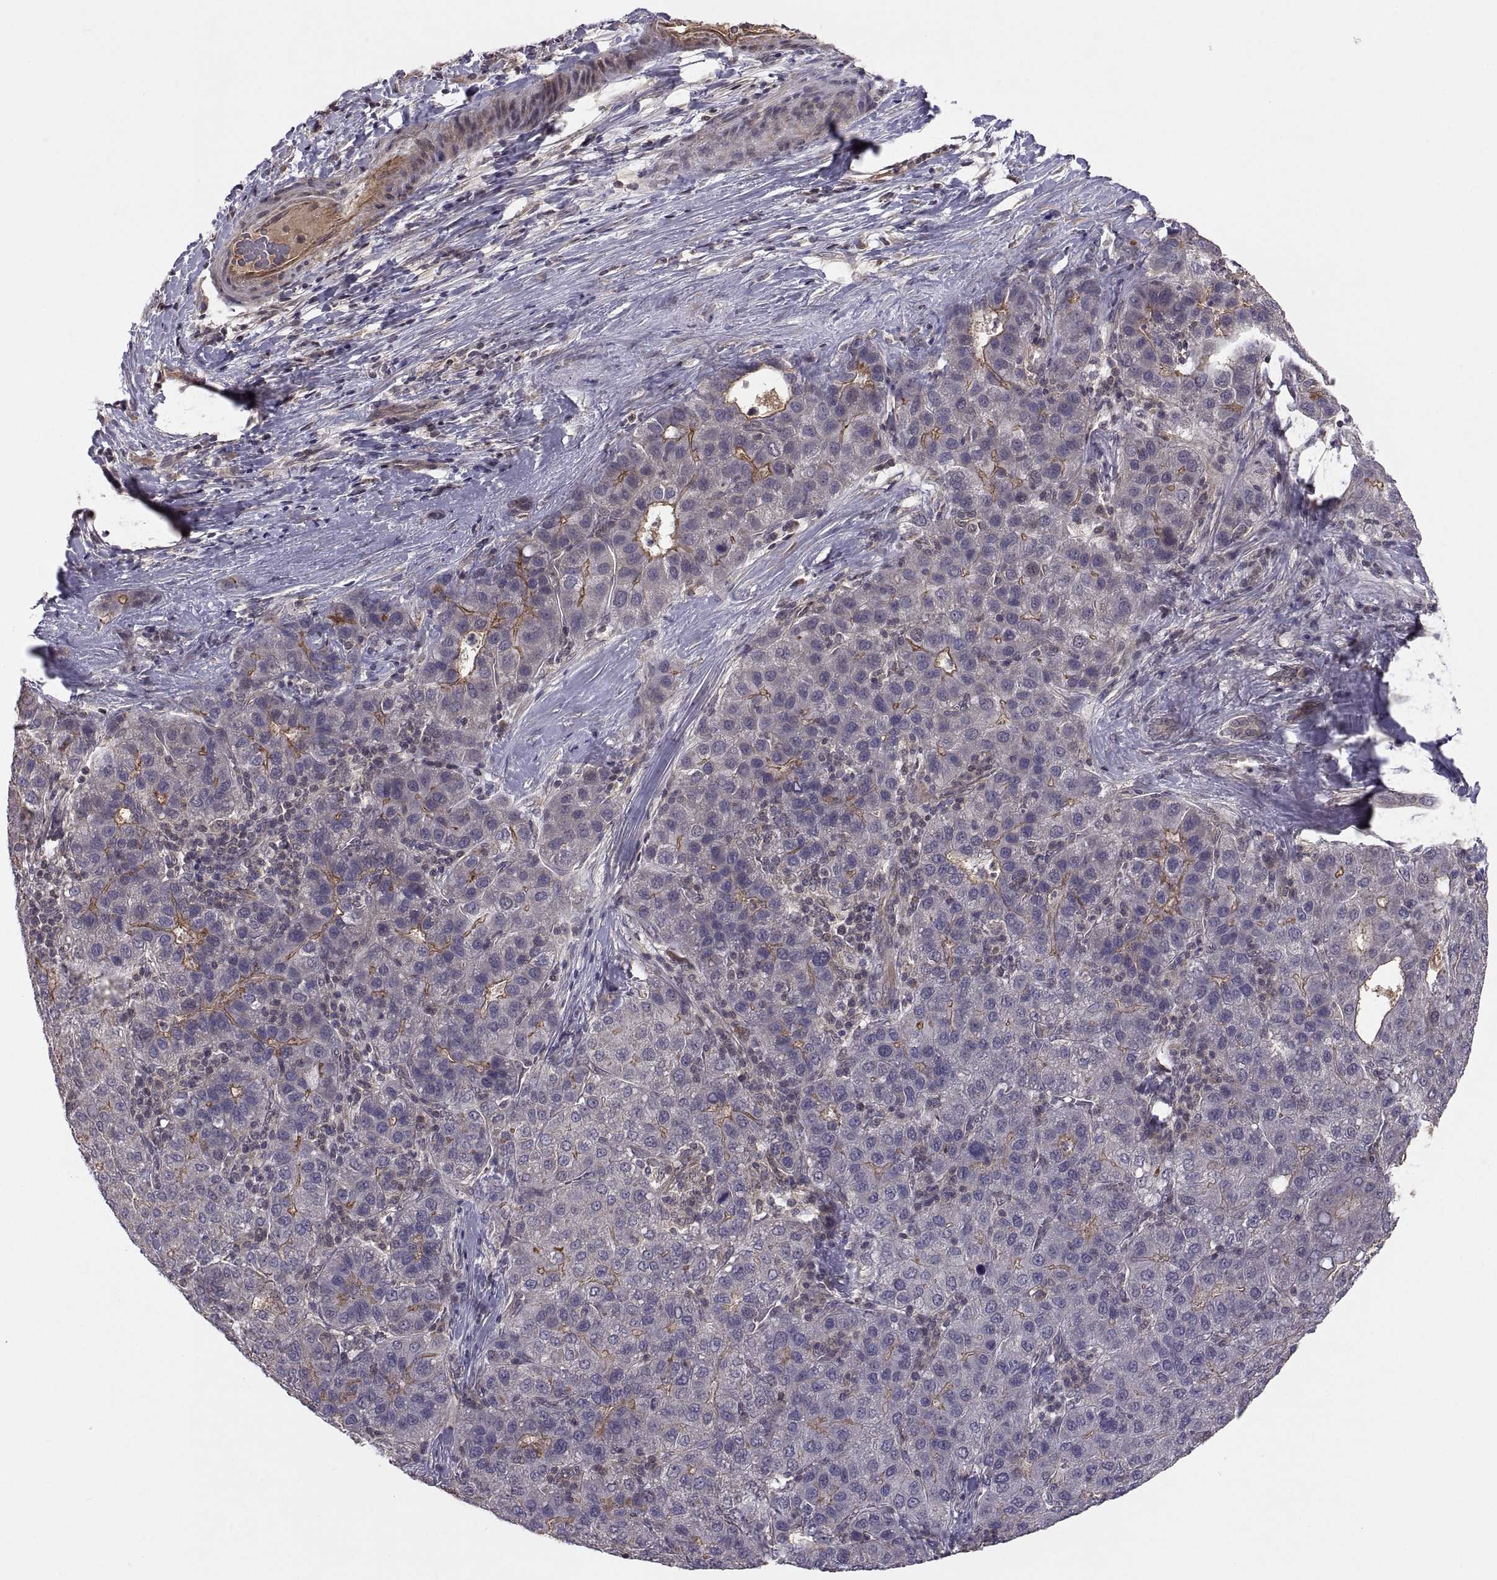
{"staining": {"intensity": "strong", "quantity": "<25%", "location": "cytoplasmic/membranous"}, "tissue": "liver cancer", "cell_type": "Tumor cells", "image_type": "cancer", "snomed": [{"axis": "morphology", "description": "Carcinoma, Hepatocellular, NOS"}, {"axis": "topography", "description": "Liver"}], "caption": "Liver cancer (hepatocellular carcinoma) stained with IHC displays strong cytoplasmic/membranous expression in approximately <25% of tumor cells.", "gene": "ABL2", "patient": {"sex": "male", "age": 65}}